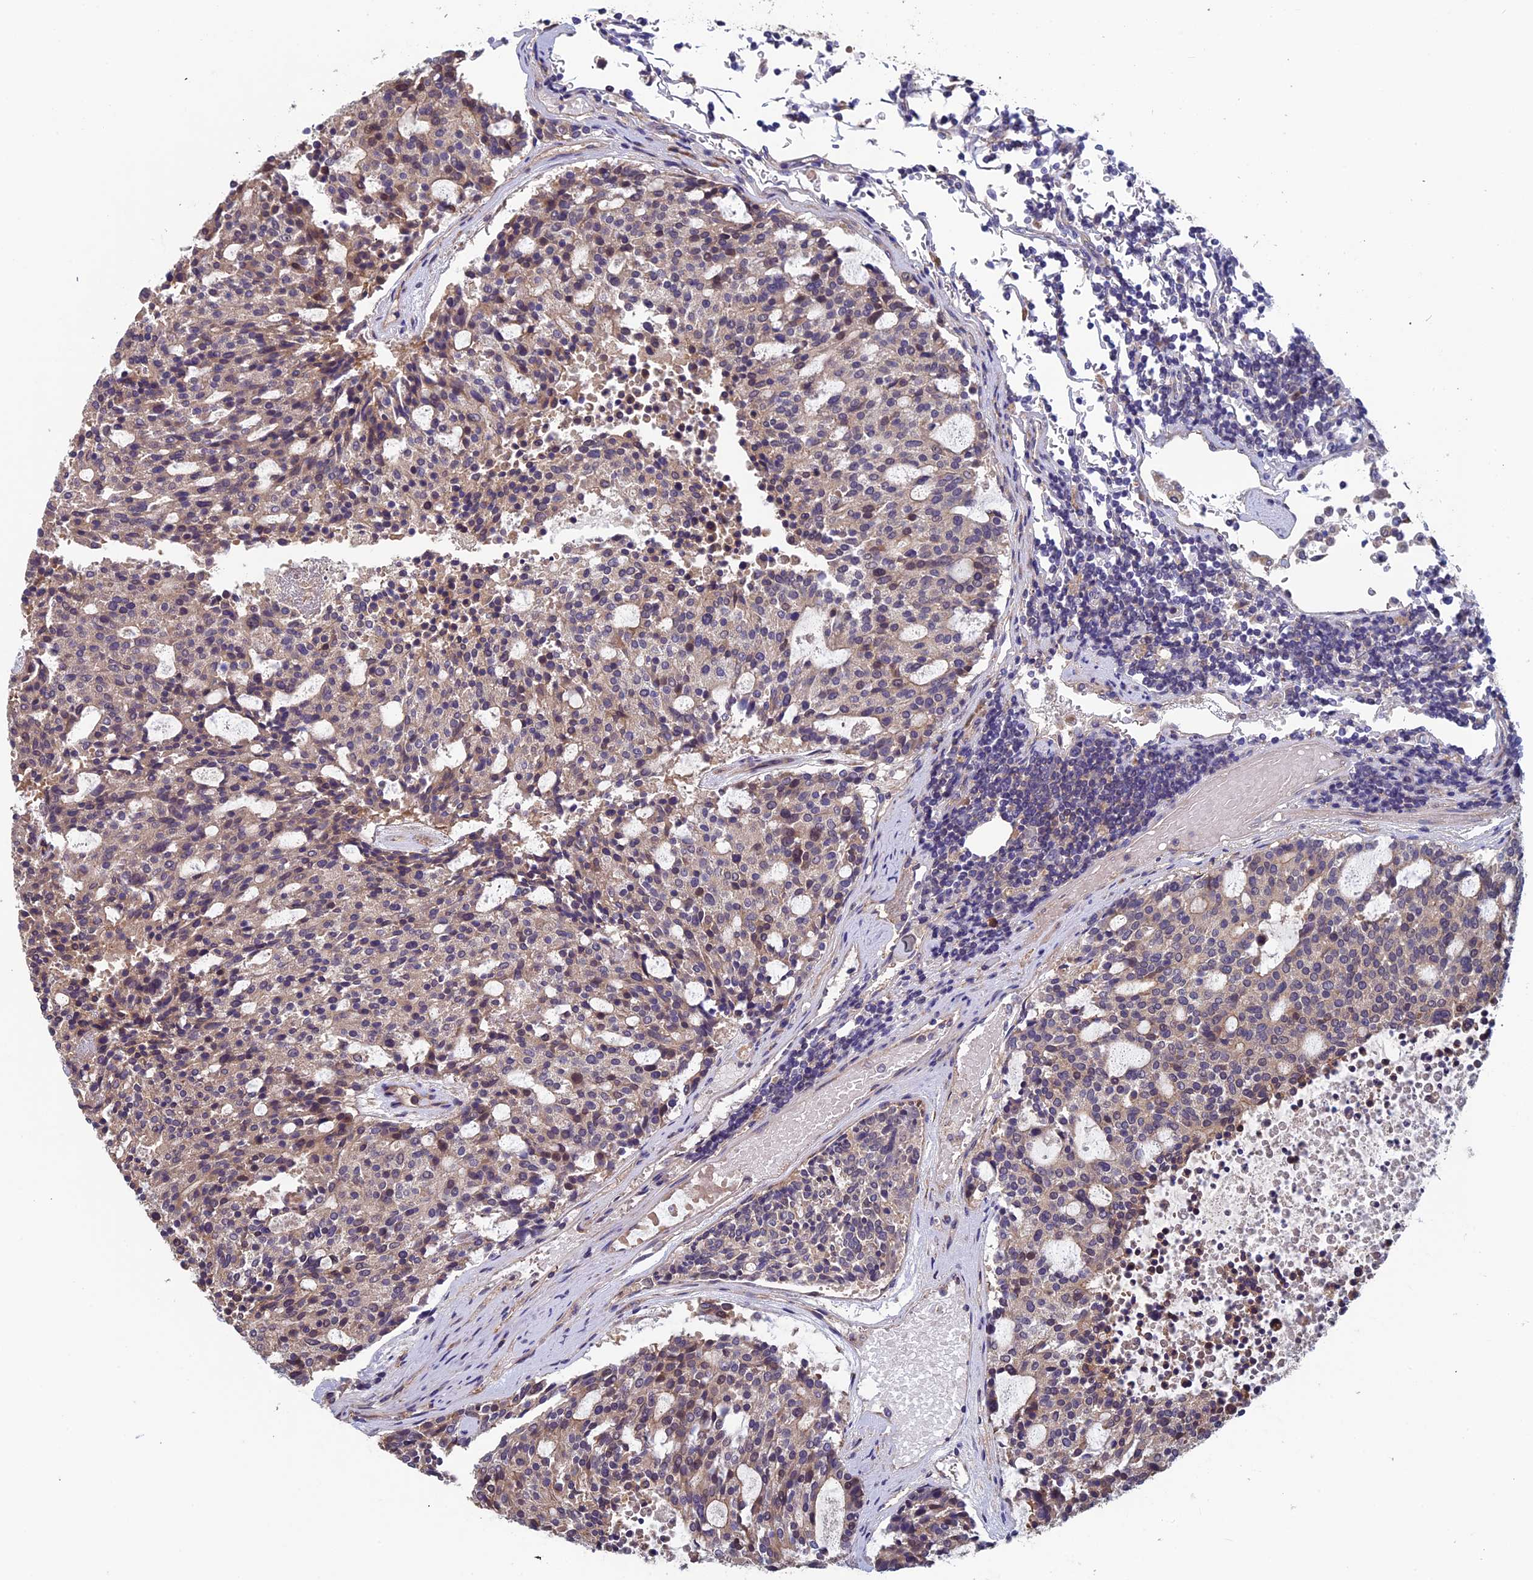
{"staining": {"intensity": "moderate", "quantity": "<25%", "location": "cytoplasmic/membranous"}, "tissue": "carcinoid", "cell_type": "Tumor cells", "image_type": "cancer", "snomed": [{"axis": "morphology", "description": "Carcinoid, malignant, NOS"}, {"axis": "topography", "description": "Pancreas"}], "caption": "A brown stain labels moderate cytoplasmic/membranous staining of a protein in carcinoid (malignant) tumor cells.", "gene": "LCMT1", "patient": {"sex": "female", "age": 54}}